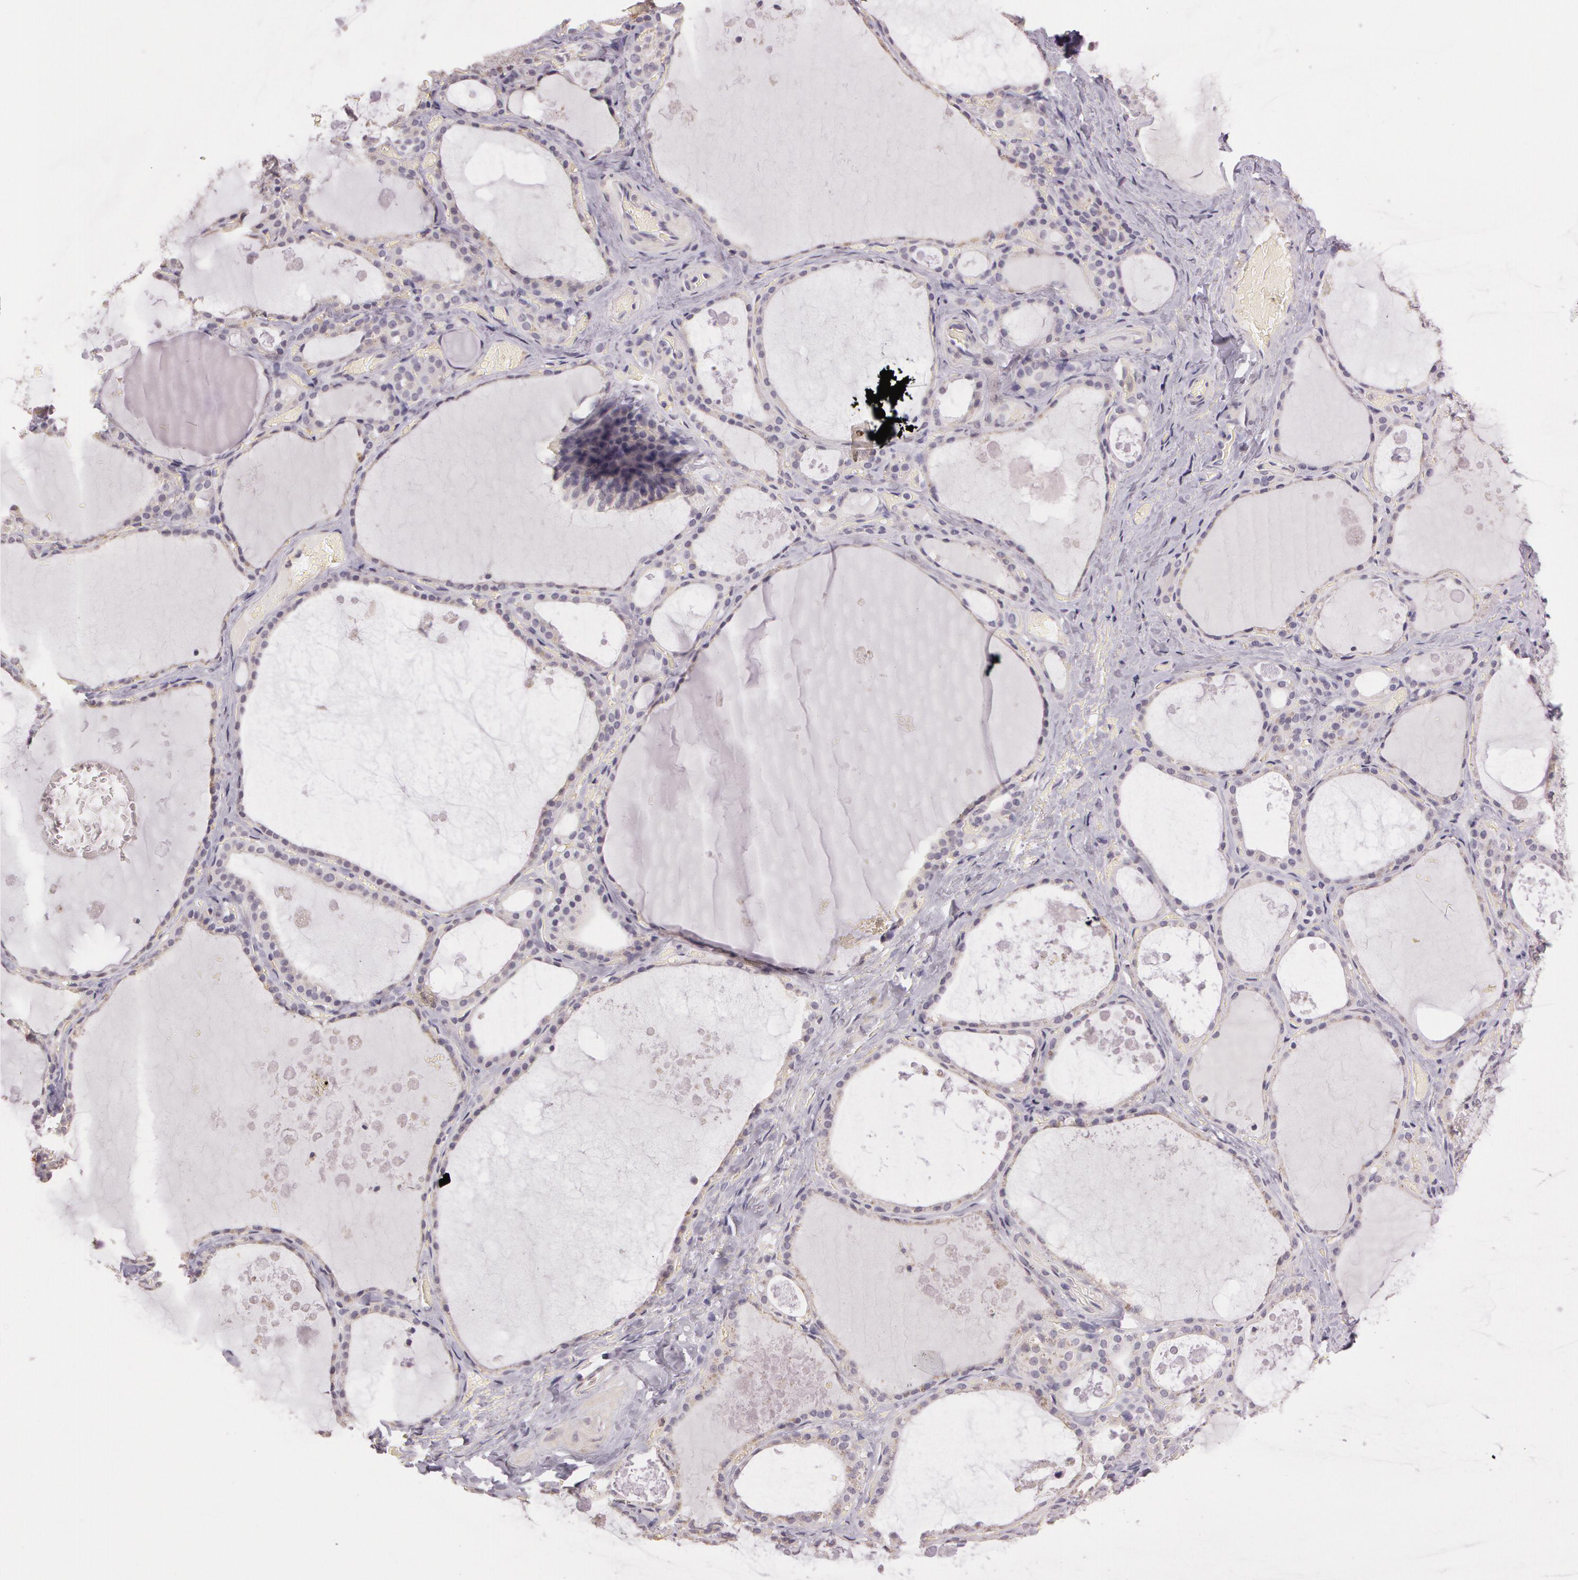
{"staining": {"intensity": "negative", "quantity": "none", "location": "none"}, "tissue": "thyroid gland", "cell_type": "Glandular cells", "image_type": "normal", "snomed": [{"axis": "morphology", "description": "Normal tissue, NOS"}, {"axis": "topography", "description": "Thyroid gland"}], "caption": "Glandular cells are negative for brown protein staining in benign thyroid gland. (Stains: DAB immunohistochemistry with hematoxylin counter stain, Microscopy: brightfield microscopy at high magnification).", "gene": "G2E3", "patient": {"sex": "male", "age": 61}}